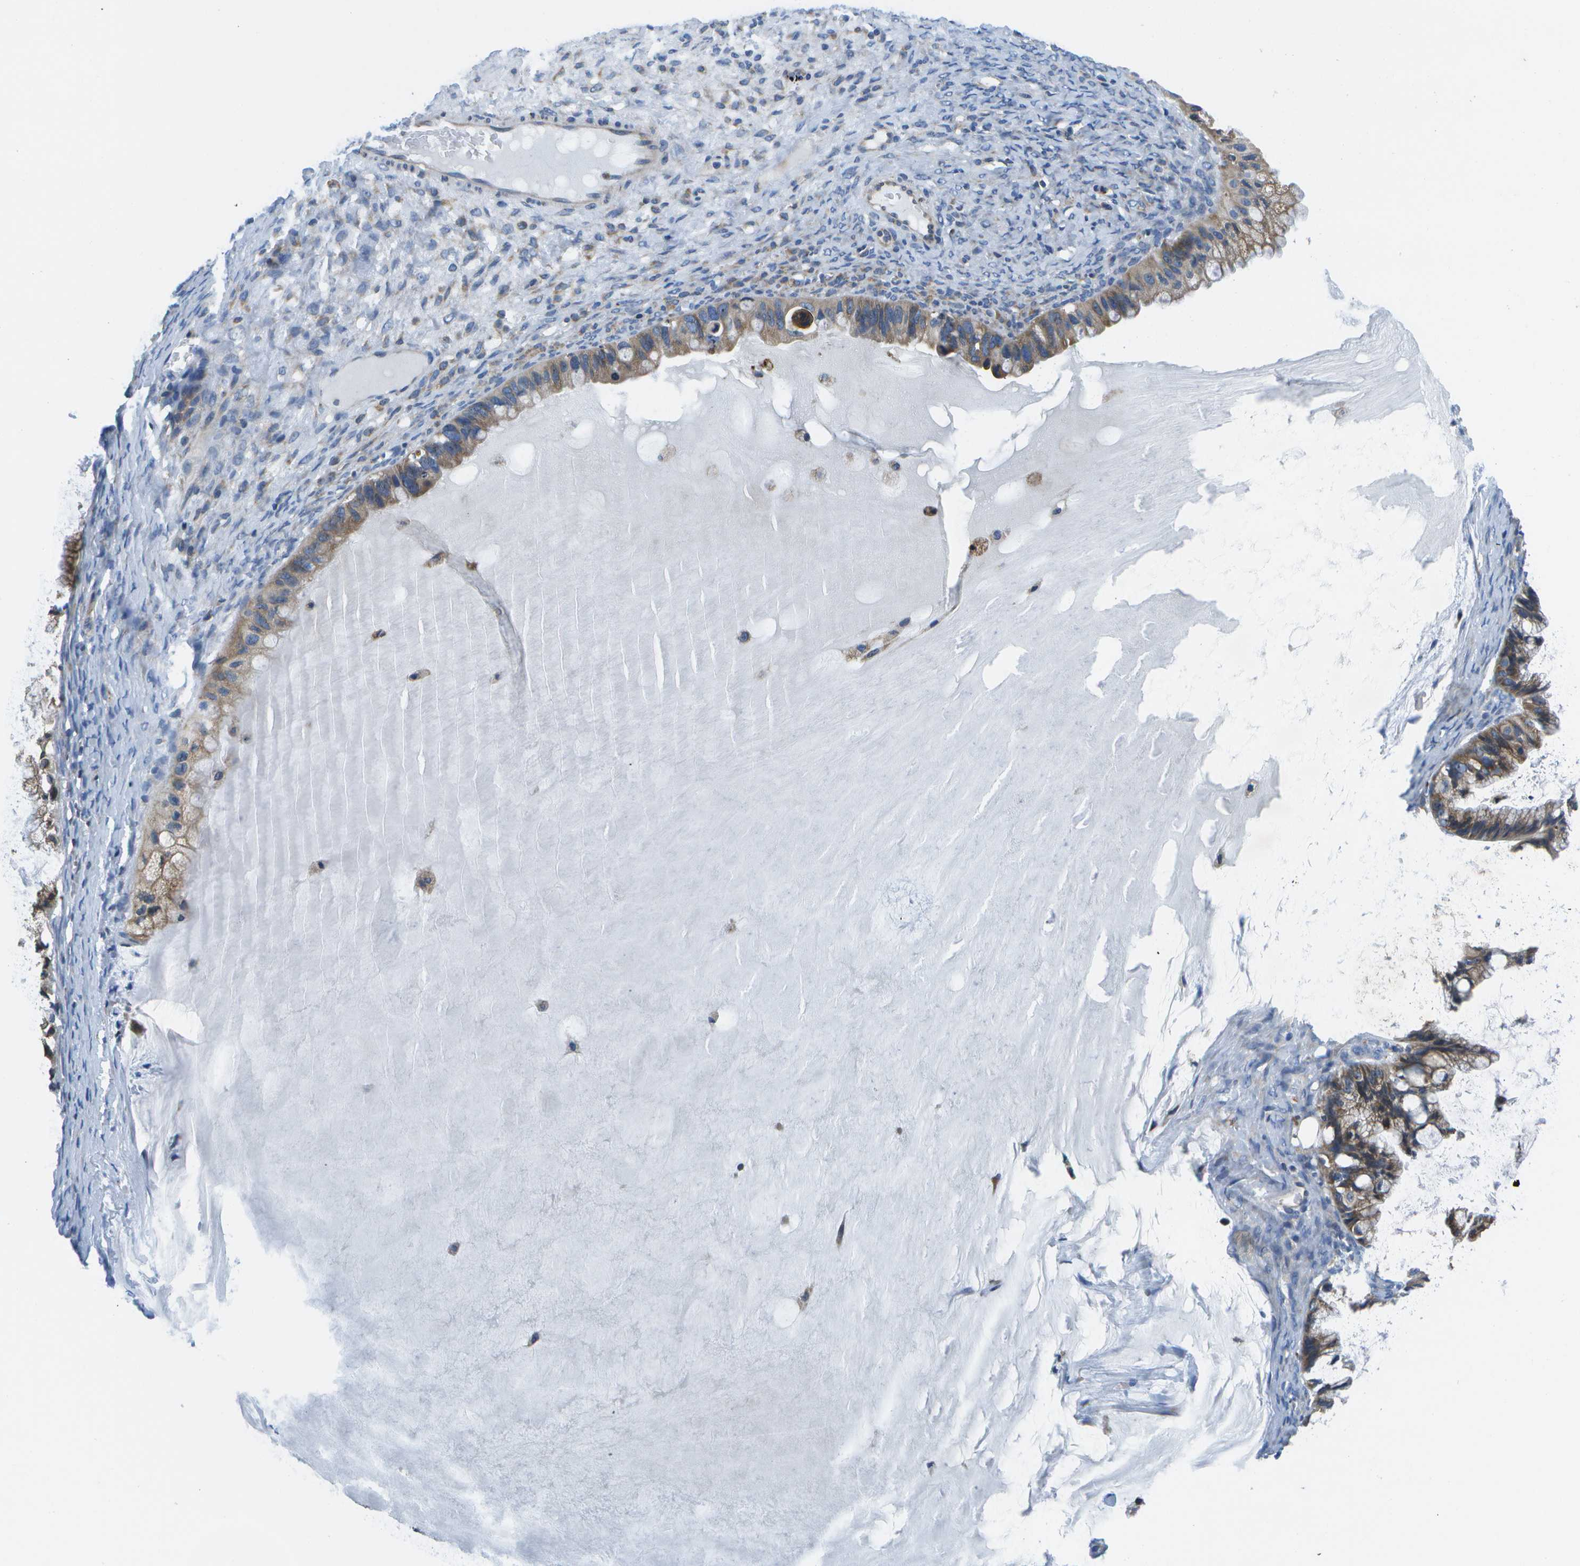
{"staining": {"intensity": "moderate", "quantity": ">75%", "location": "cytoplasmic/membranous"}, "tissue": "ovarian cancer", "cell_type": "Tumor cells", "image_type": "cancer", "snomed": [{"axis": "morphology", "description": "Cystadenocarcinoma, mucinous, NOS"}, {"axis": "topography", "description": "Ovary"}], "caption": "A high-resolution image shows immunohistochemistry (IHC) staining of ovarian mucinous cystadenocarcinoma, which exhibits moderate cytoplasmic/membranous expression in approximately >75% of tumor cells.", "gene": "GDF5", "patient": {"sex": "female", "age": 57}}